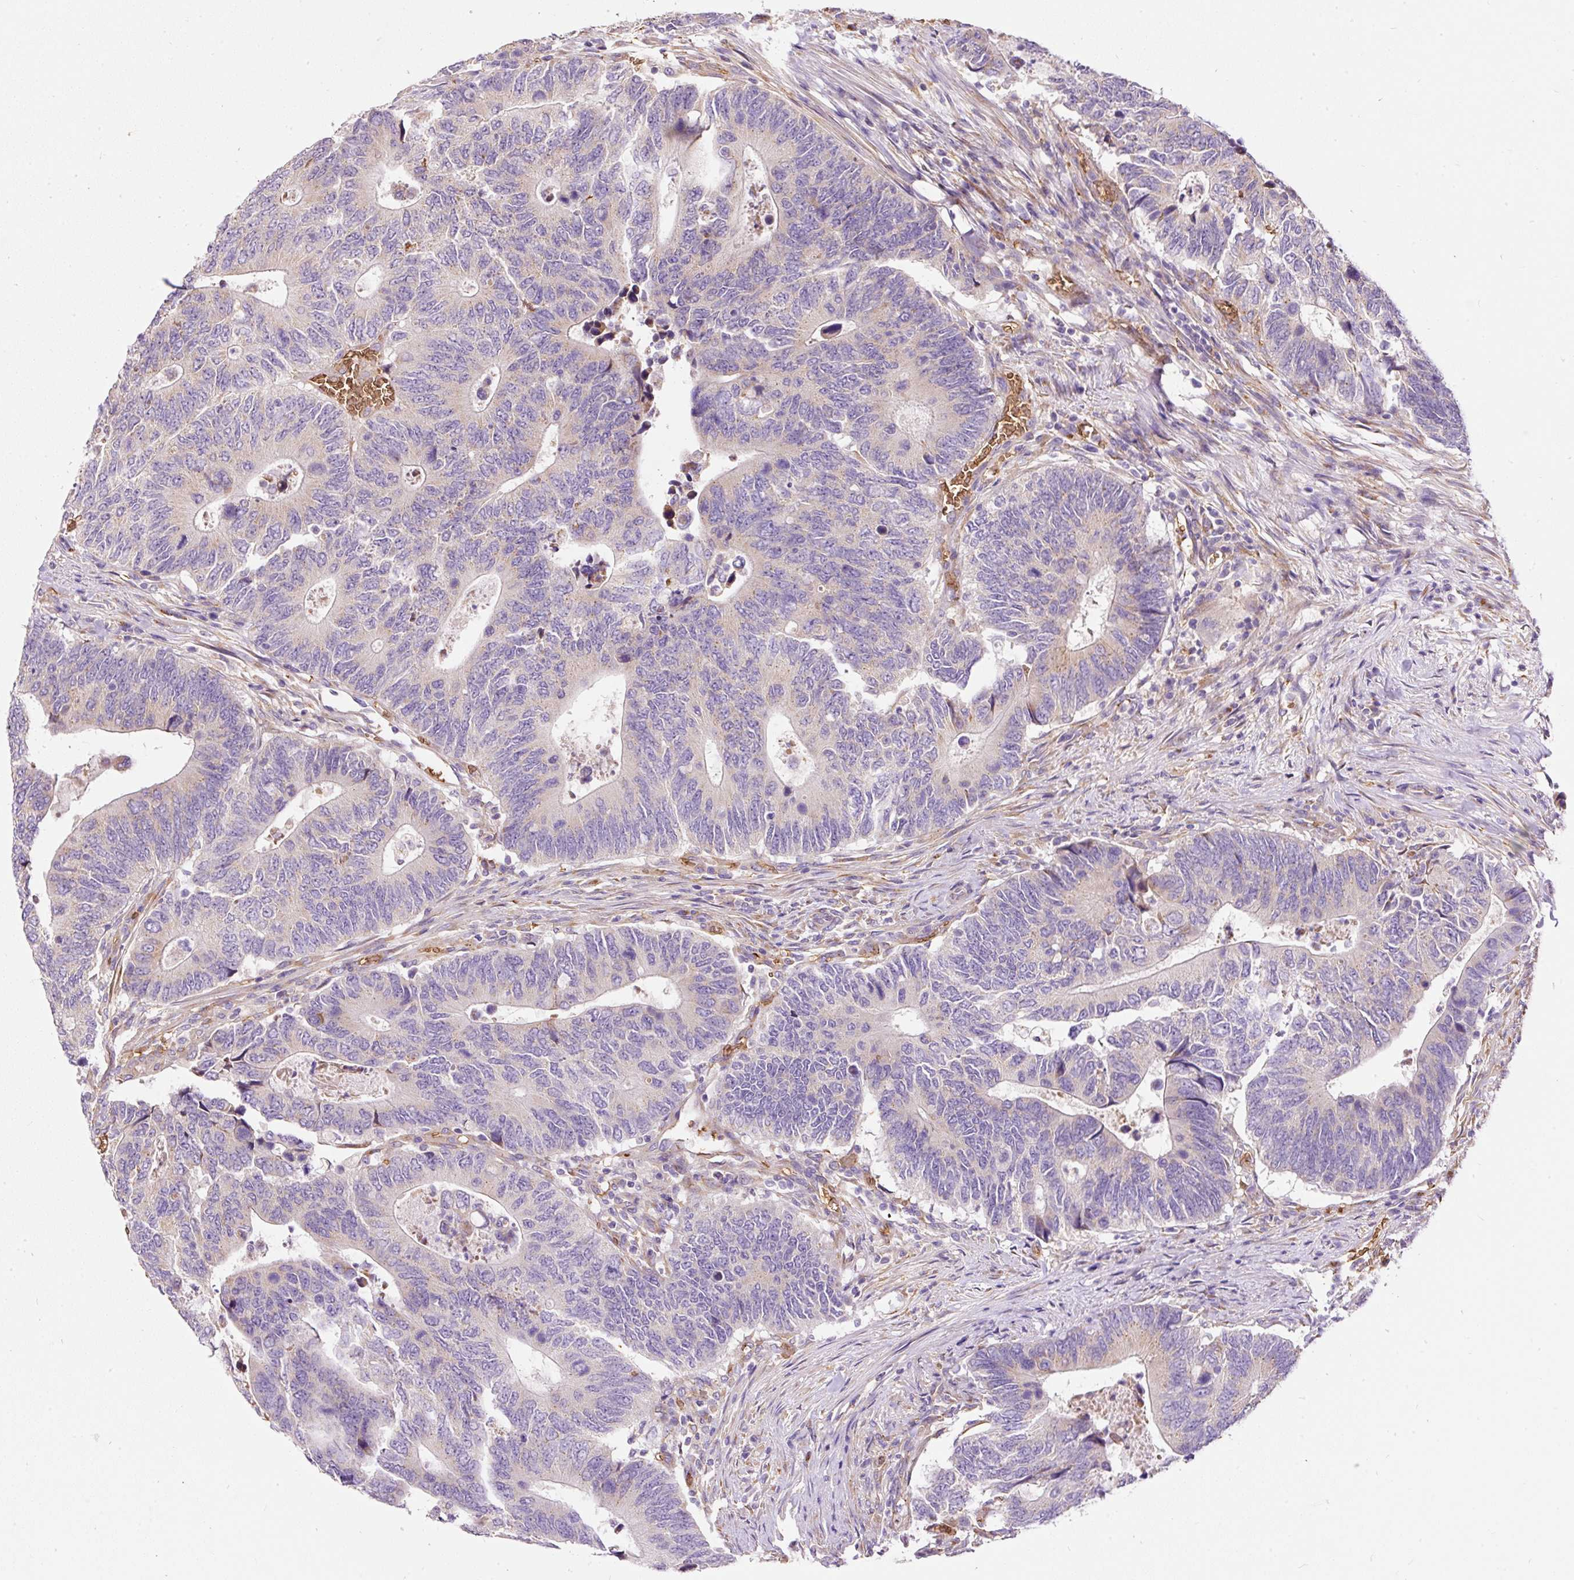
{"staining": {"intensity": "moderate", "quantity": "<25%", "location": "cytoplasmic/membranous"}, "tissue": "colorectal cancer", "cell_type": "Tumor cells", "image_type": "cancer", "snomed": [{"axis": "morphology", "description": "Adenocarcinoma, NOS"}, {"axis": "topography", "description": "Colon"}], "caption": "High-magnification brightfield microscopy of adenocarcinoma (colorectal) stained with DAB (brown) and counterstained with hematoxylin (blue). tumor cells exhibit moderate cytoplasmic/membranous positivity is seen in about<25% of cells.", "gene": "PRRC2A", "patient": {"sex": "male", "age": 87}}